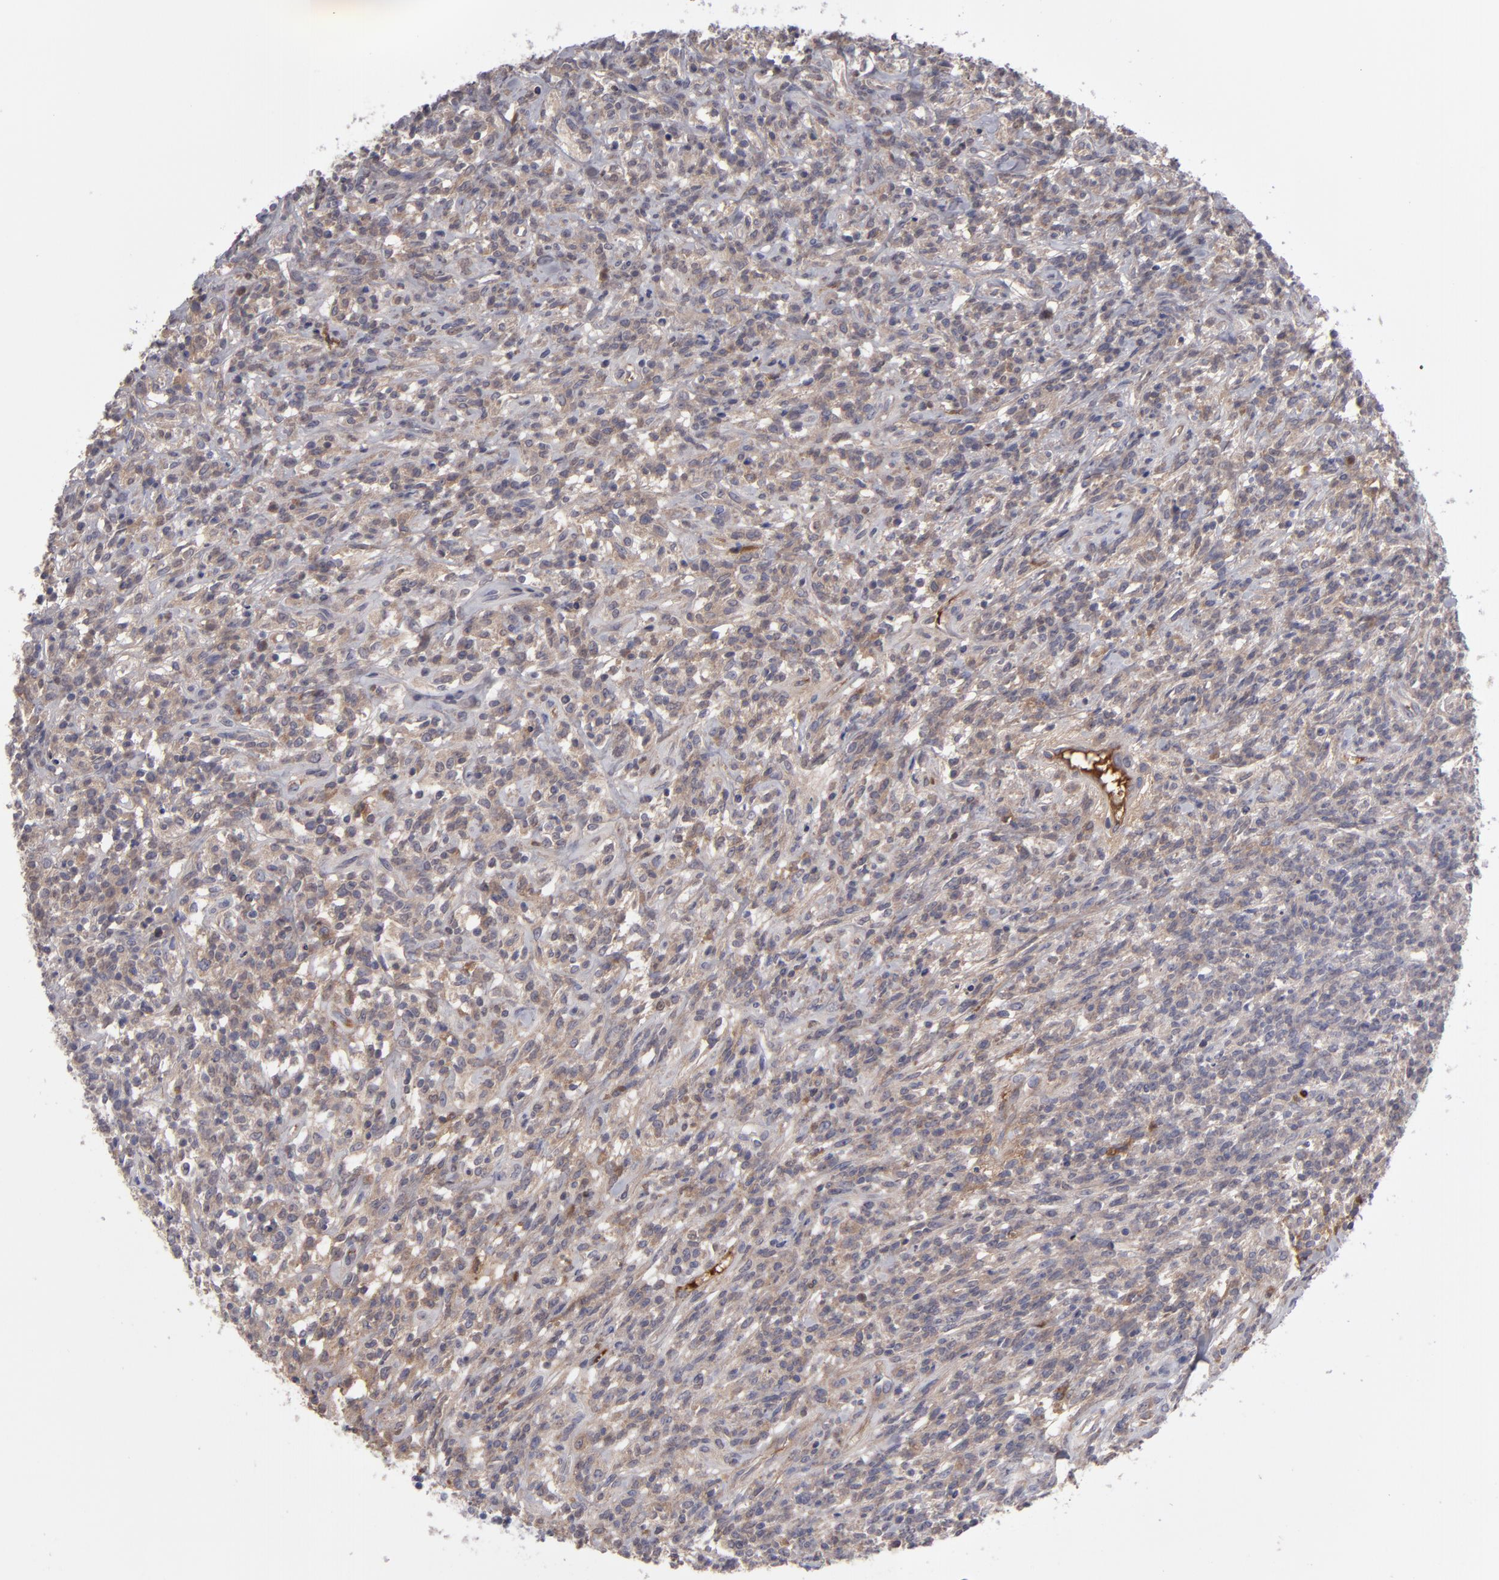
{"staining": {"intensity": "weak", "quantity": ">75%", "location": "cytoplasmic/membranous"}, "tissue": "lymphoma", "cell_type": "Tumor cells", "image_type": "cancer", "snomed": [{"axis": "morphology", "description": "Malignant lymphoma, non-Hodgkin's type, High grade"}, {"axis": "topography", "description": "Lymph node"}], "caption": "Immunohistochemistry of human malignant lymphoma, non-Hodgkin's type (high-grade) displays low levels of weak cytoplasmic/membranous staining in about >75% of tumor cells.", "gene": "ITIH4", "patient": {"sex": "female", "age": 73}}